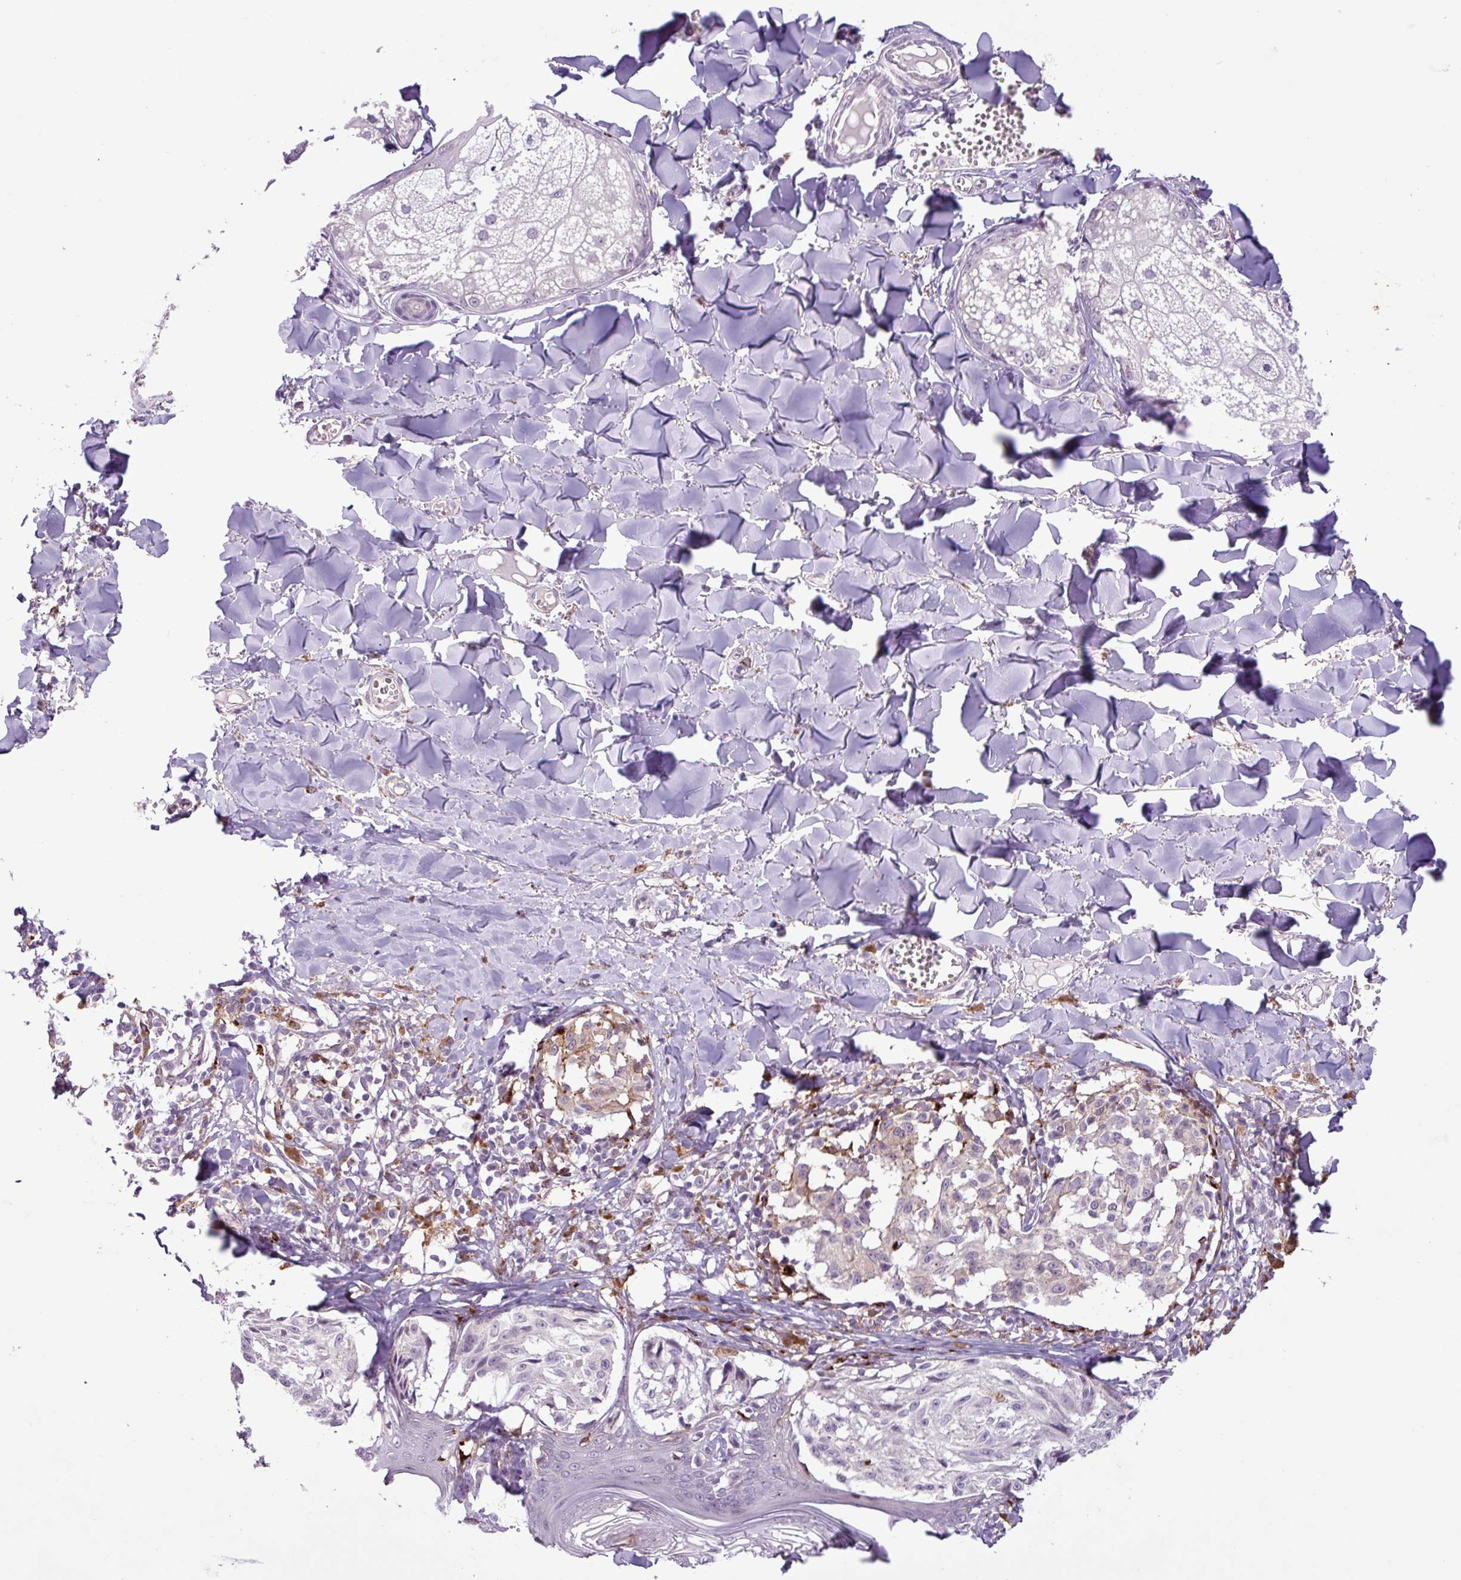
{"staining": {"intensity": "negative", "quantity": "none", "location": "none"}, "tissue": "melanoma", "cell_type": "Tumor cells", "image_type": "cancer", "snomed": [{"axis": "morphology", "description": "Malignant melanoma, NOS"}, {"axis": "topography", "description": "Skin"}], "caption": "Image shows no significant protein positivity in tumor cells of malignant melanoma.", "gene": "C9orf24", "patient": {"sex": "female", "age": 43}}